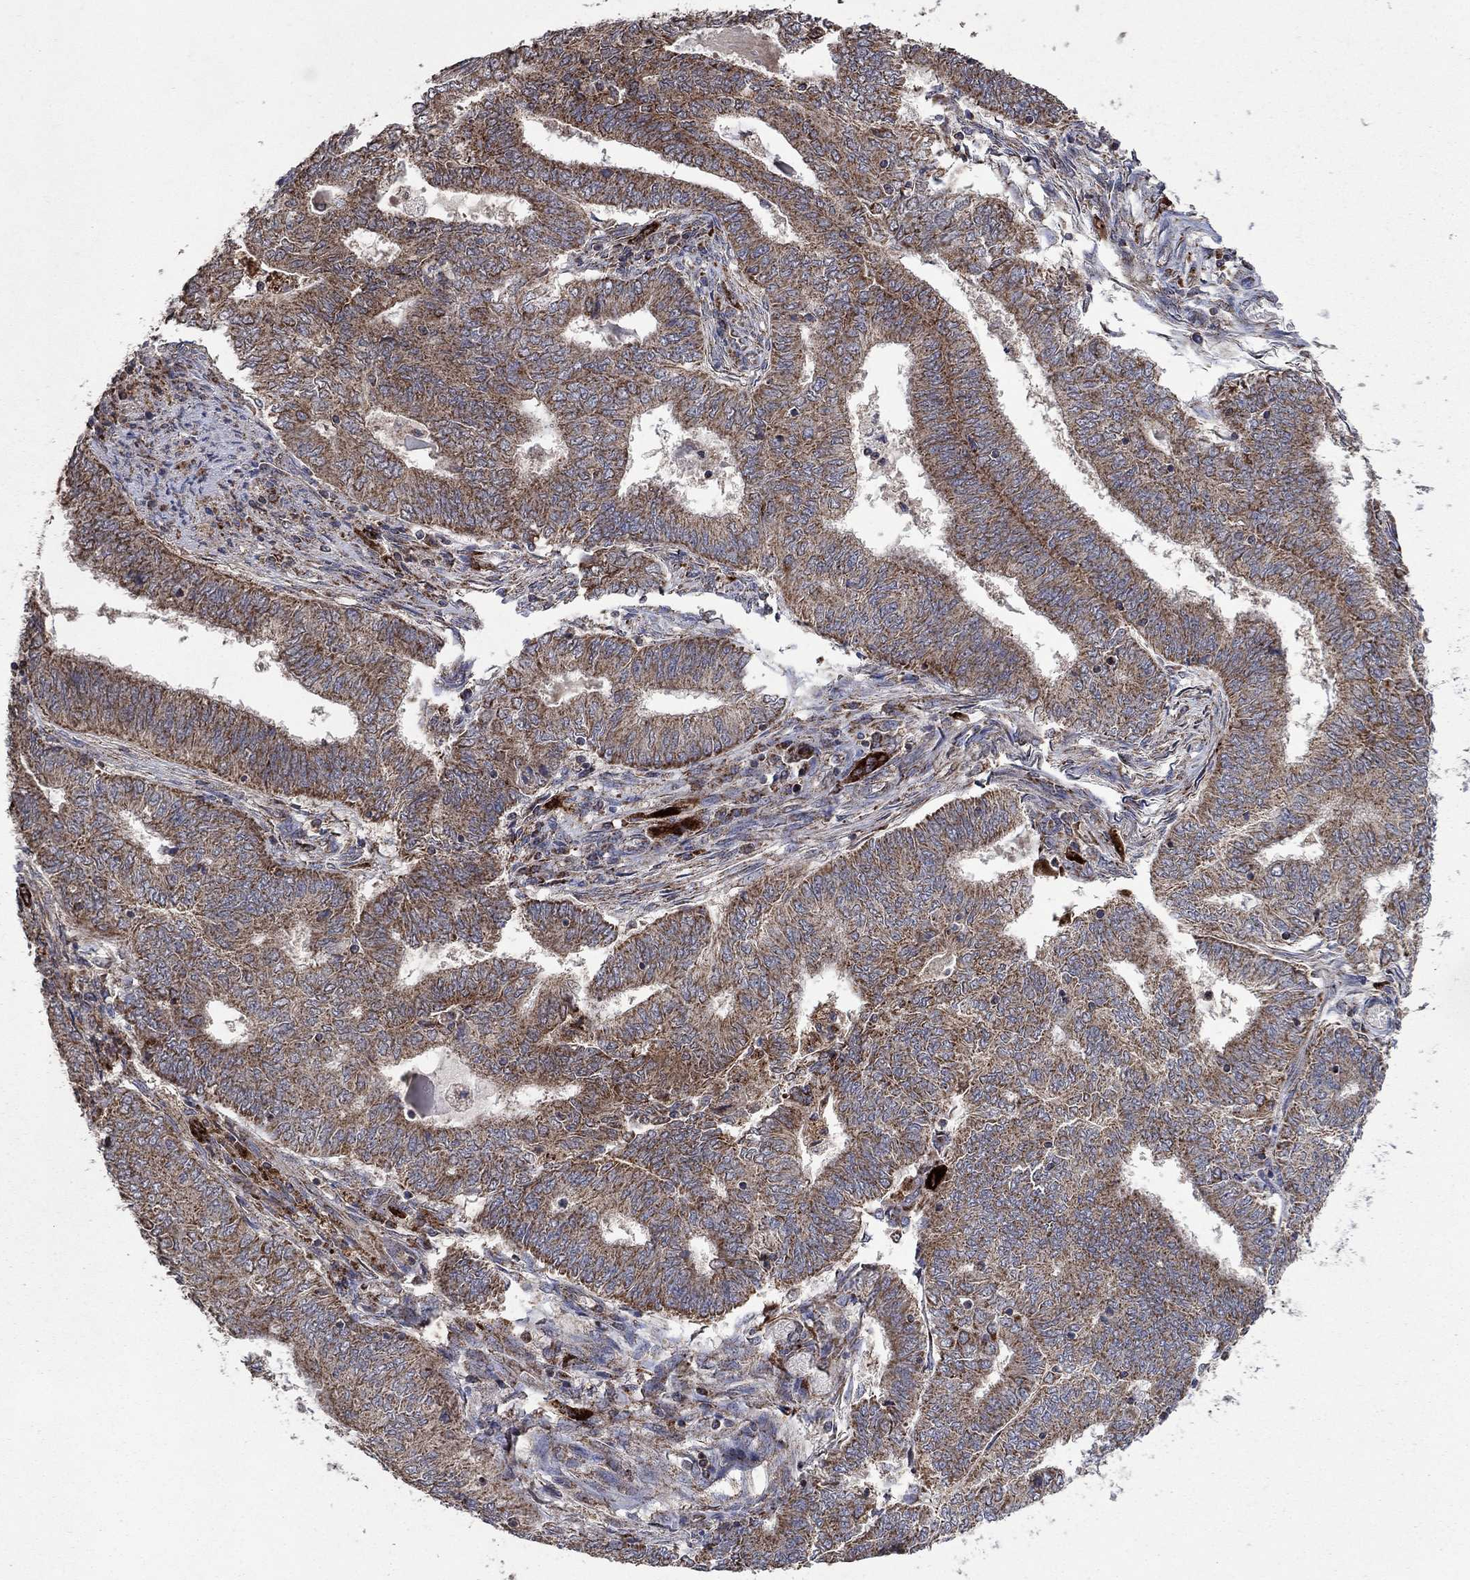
{"staining": {"intensity": "moderate", "quantity": ">75%", "location": "cytoplasmic/membranous"}, "tissue": "endometrial cancer", "cell_type": "Tumor cells", "image_type": "cancer", "snomed": [{"axis": "morphology", "description": "Adenocarcinoma, NOS"}, {"axis": "topography", "description": "Endometrium"}], "caption": "Moderate cytoplasmic/membranous protein positivity is appreciated in approximately >75% of tumor cells in endometrial cancer.", "gene": "DPH1", "patient": {"sex": "female", "age": 62}}